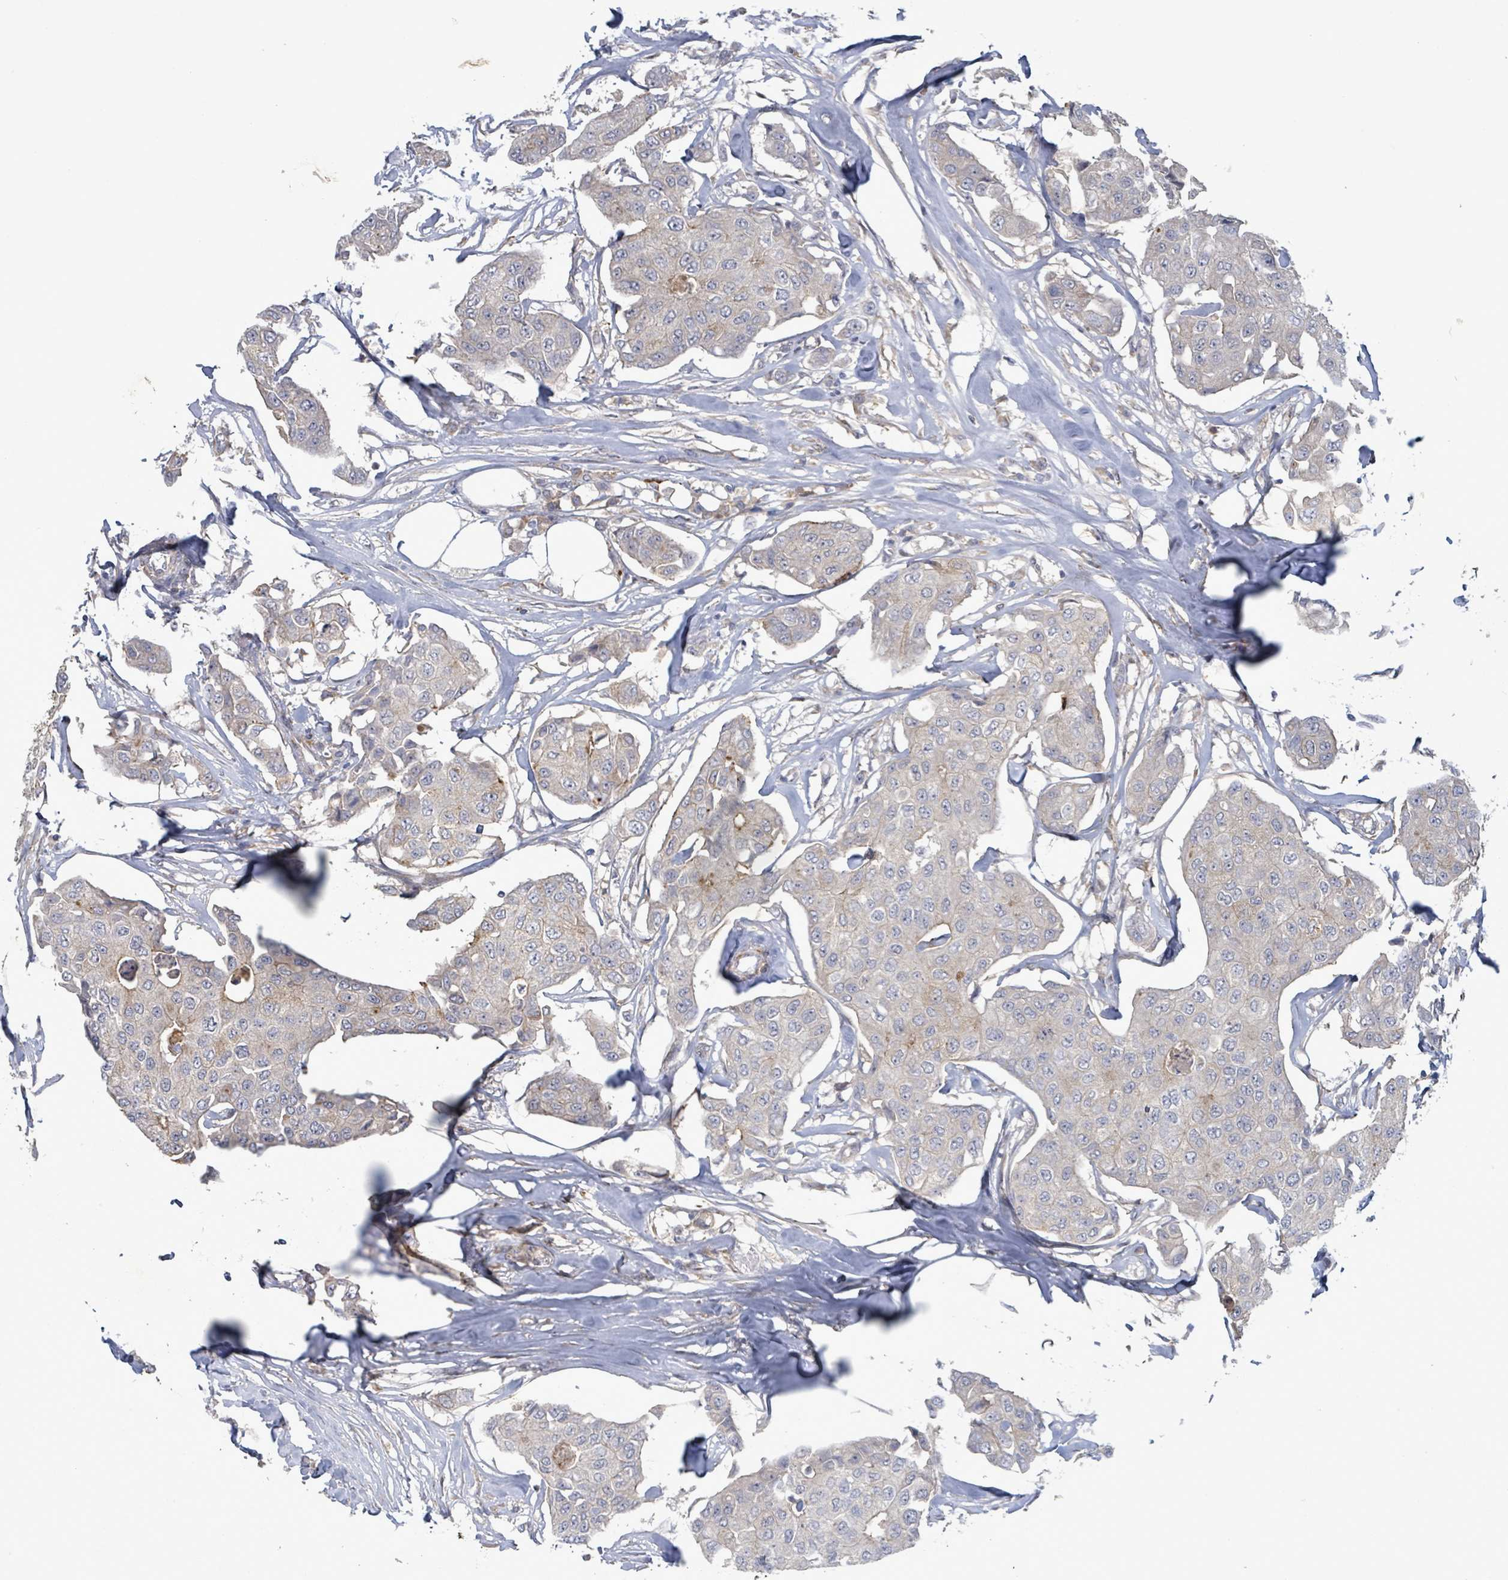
{"staining": {"intensity": "negative", "quantity": "none", "location": "none"}, "tissue": "breast cancer", "cell_type": "Tumor cells", "image_type": "cancer", "snomed": [{"axis": "morphology", "description": "Duct carcinoma"}, {"axis": "topography", "description": "Breast"}, {"axis": "topography", "description": "Lymph node"}], "caption": "This is an immunohistochemistry (IHC) histopathology image of human breast cancer (intraductal carcinoma). There is no positivity in tumor cells.", "gene": "SLIT3", "patient": {"sex": "female", "age": 80}}